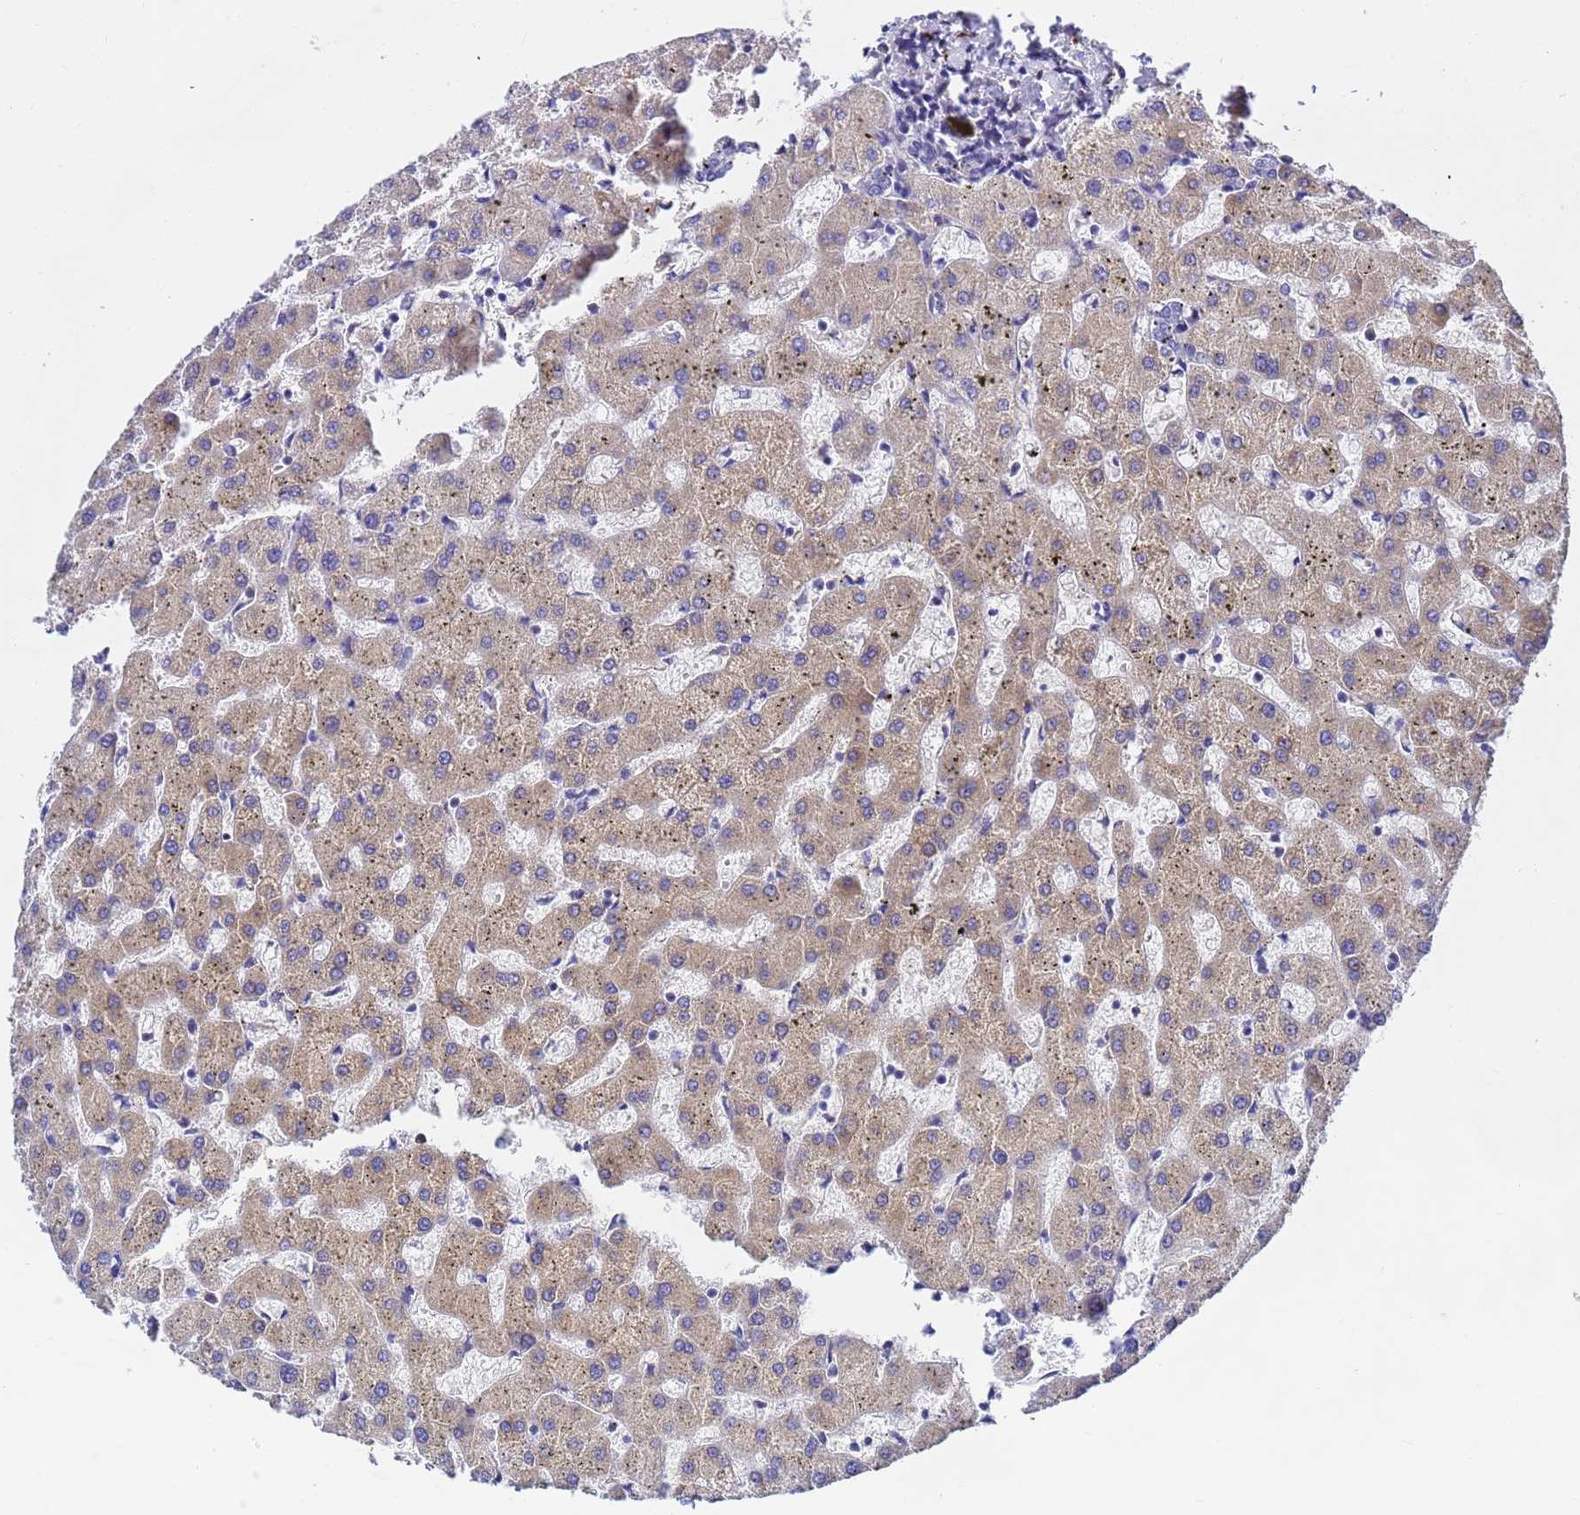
{"staining": {"intensity": "negative", "quantity": "none", "location": "none"}, "tissue": "liver", "cell_type": "Cholangiocytes", "image_type": "normal", "snomed": [{"axis": "morphology", "description": "Normal tissue, NOS"}, {"axis": "topography", "description": "Liver"}], "caption": "Immunohistochemistry (IHC) micrograph of benign liver: human liver stained with DAB (3,3'-diaminobenzidine) shows no significant protein expression in cholangiocytes.", "gene": "POM121C", "patient": {"sex": "female", "age": 63}}